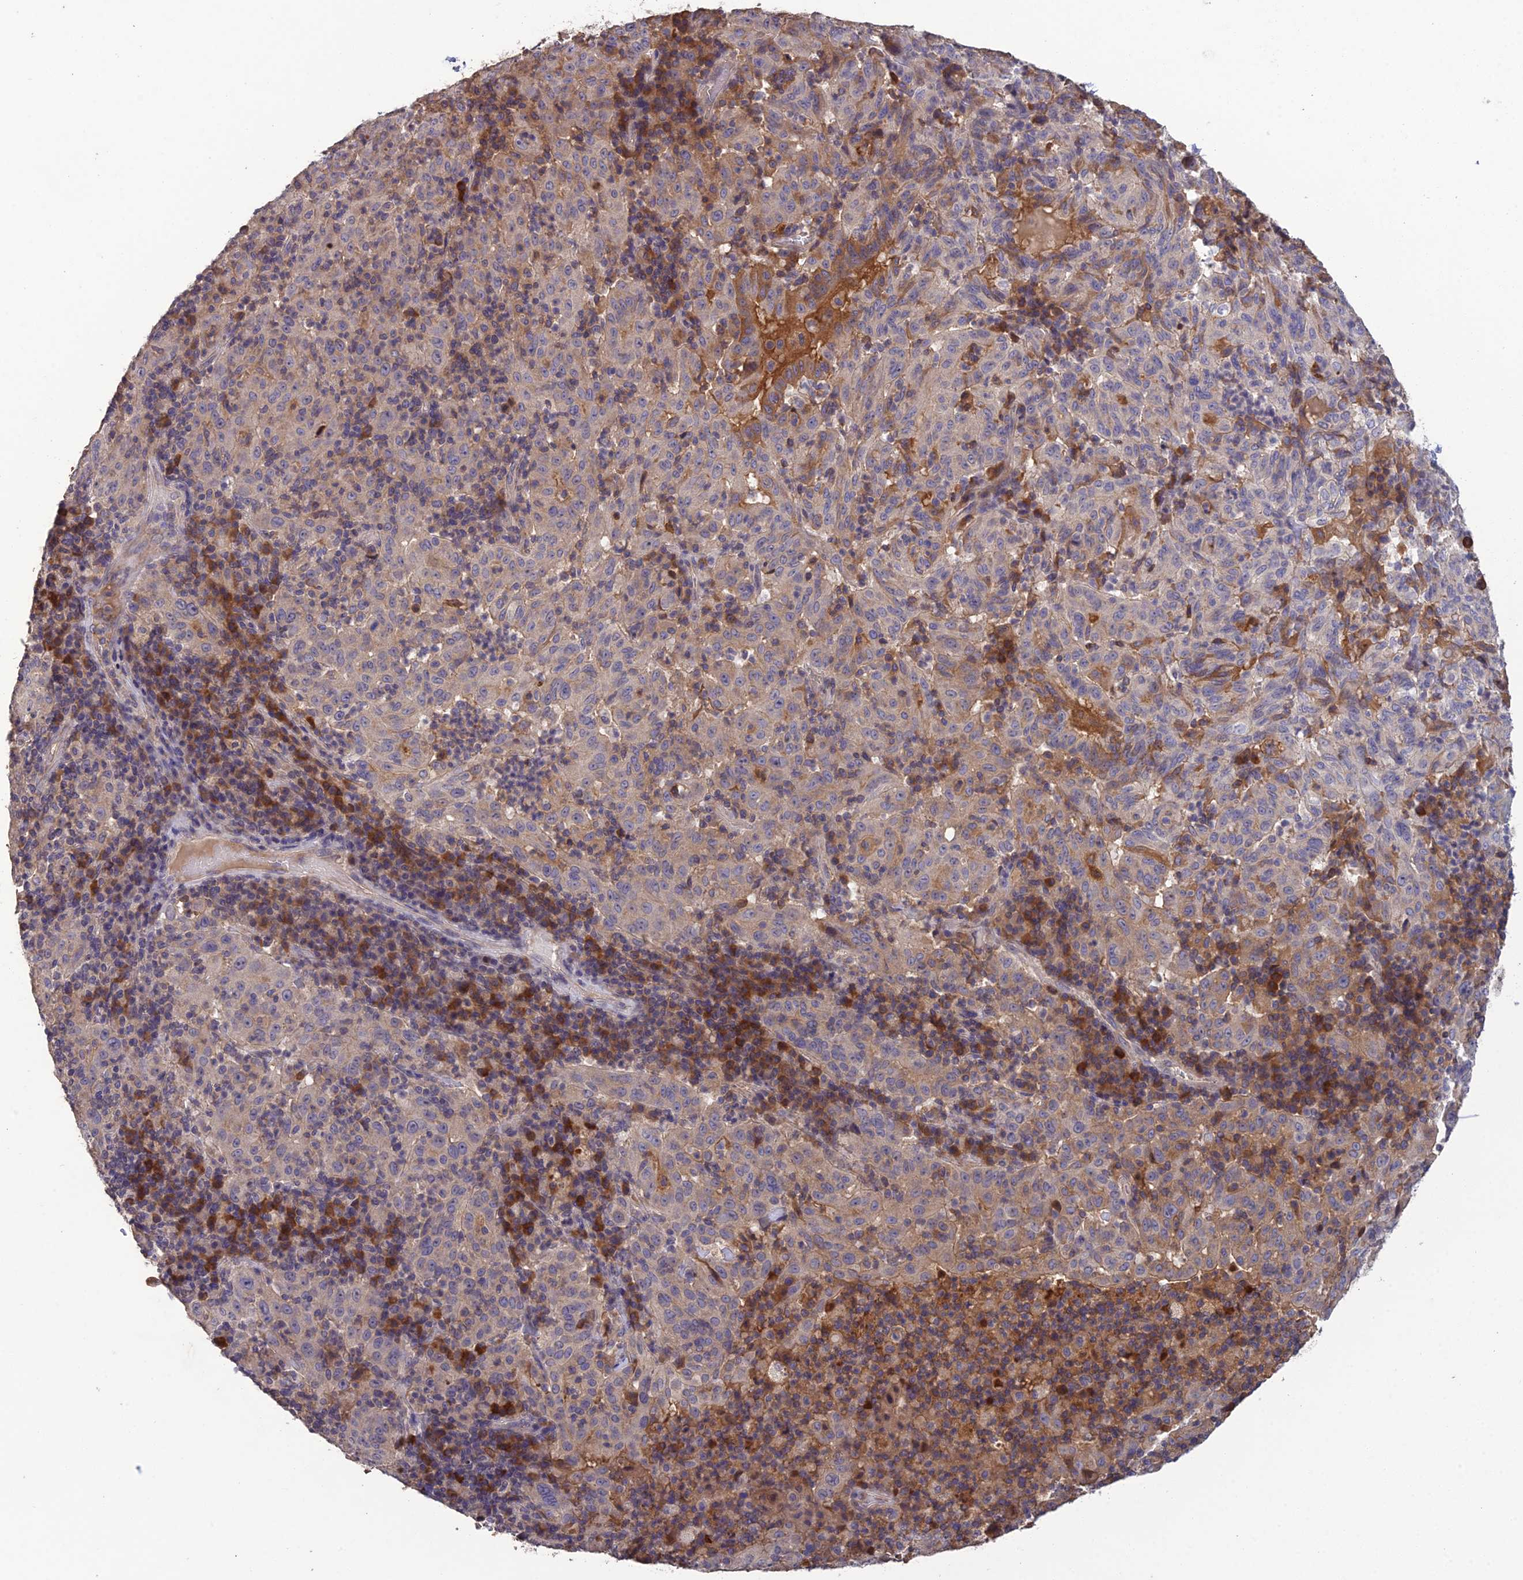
{"staining": {"intensity": "negative", "quantity": "none", "location": "none"}, "tissue": "pancreatic cancer", "cell_type": "Tumor cells", "image_type": "cancer", "snomed": [{"axis": "morphology", "description": "Adenocarcinoma, NOS"}, {"axis": "topography", "description": "Pancreas"}], "caption": "High magnification brightfield microscopy of adenocarcinoma (pancreatic) stained with DAB (brown) and counterstained with hematoxylin (blue): tumor cells show no significant expression.", "gene": "SLC39A13", "patient": {"sex": "male", "age": 63}}